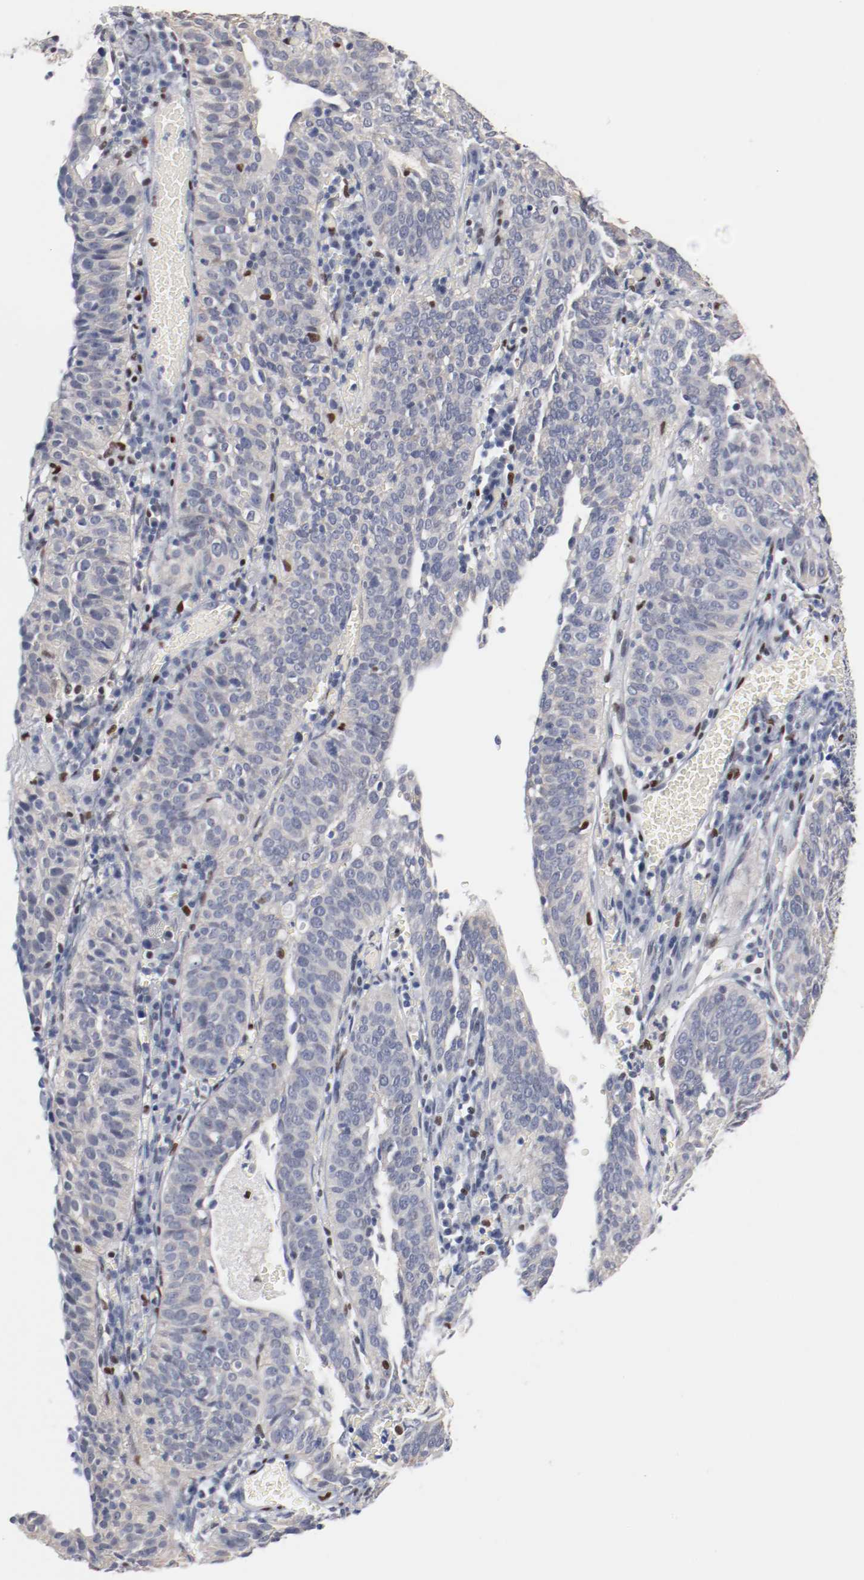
{"staining": {"intensity": "negative", "quantity": "none", "location": "none"}, "tissue": "cervical cancer", "cell_type": "Tumor cells", "image_type": "cancer", "snomed": [{"axis": "morphology", "description": "Squamous cell carcinoma, NOS"}, {"axis": "topography", "description": "Cervix"}], "caption": "There is no significant positivity in tumor cells of cervical cancer. (DAB IHC visualized using brightfield microscopy, high magnification).", "gene": "ZEB2", "patient": {"sex": "female", "age": 39}}